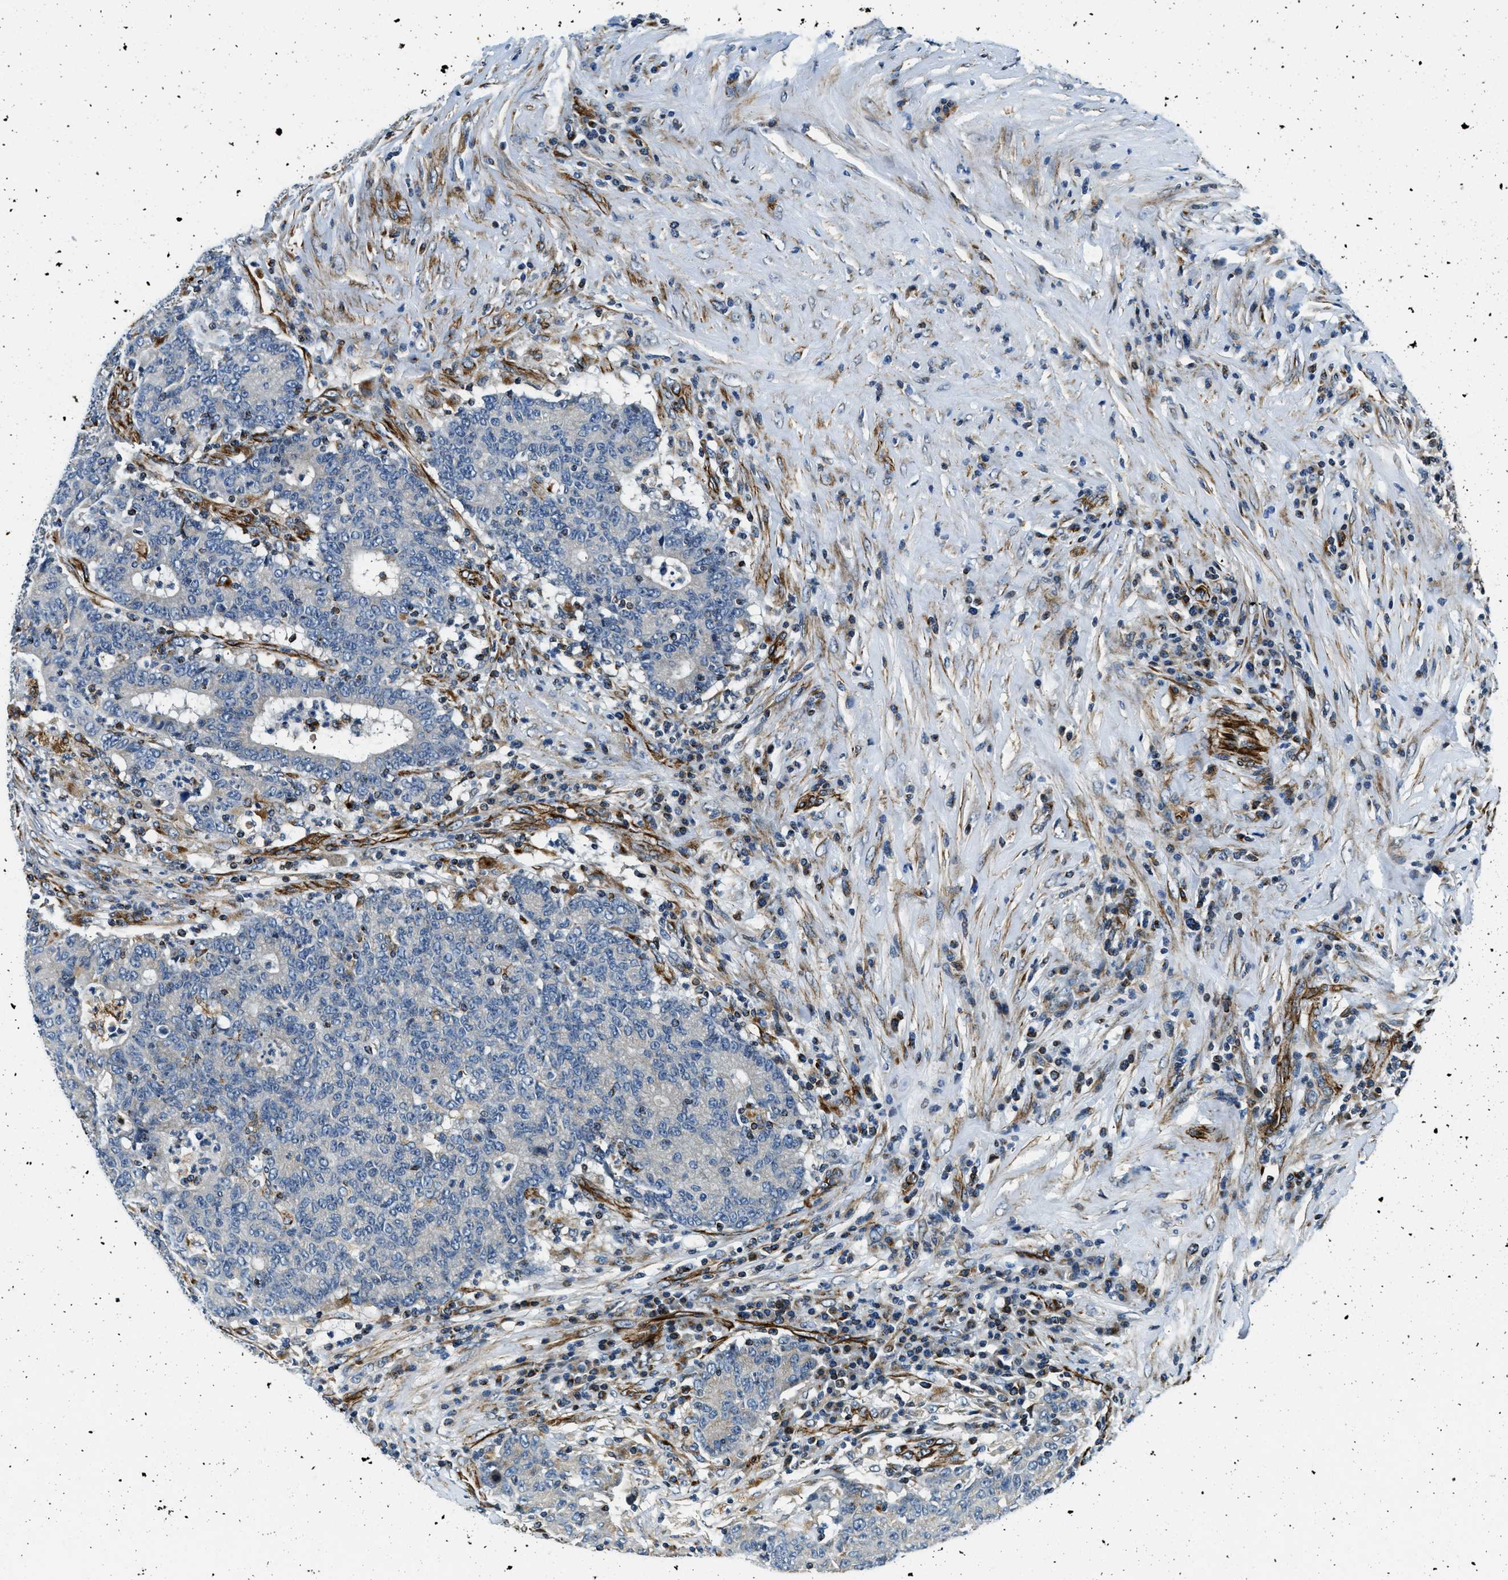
{"staining": {"intensity": "negative", "quantity": "none", "location": "none"}, "tissue": "colorectal cancer", "cell_type": "Tumor cells", "image_type": "cancer", "snomed": [{"axis": "morphology", "description": "Normal tissue, NOS"}, {"axis": "morphology", "description": "Adenocarcinoma, NOS"}, {"axis": "topography", "description": "Colon"}], "caption": "A high-resolution image shows immunohistochemistry staining of colorectal adenocarcinoma, which demonstrates no significant staining in tumor cells.", "gene": "GNS", "patient": {"sex": "female", "age": 75}}